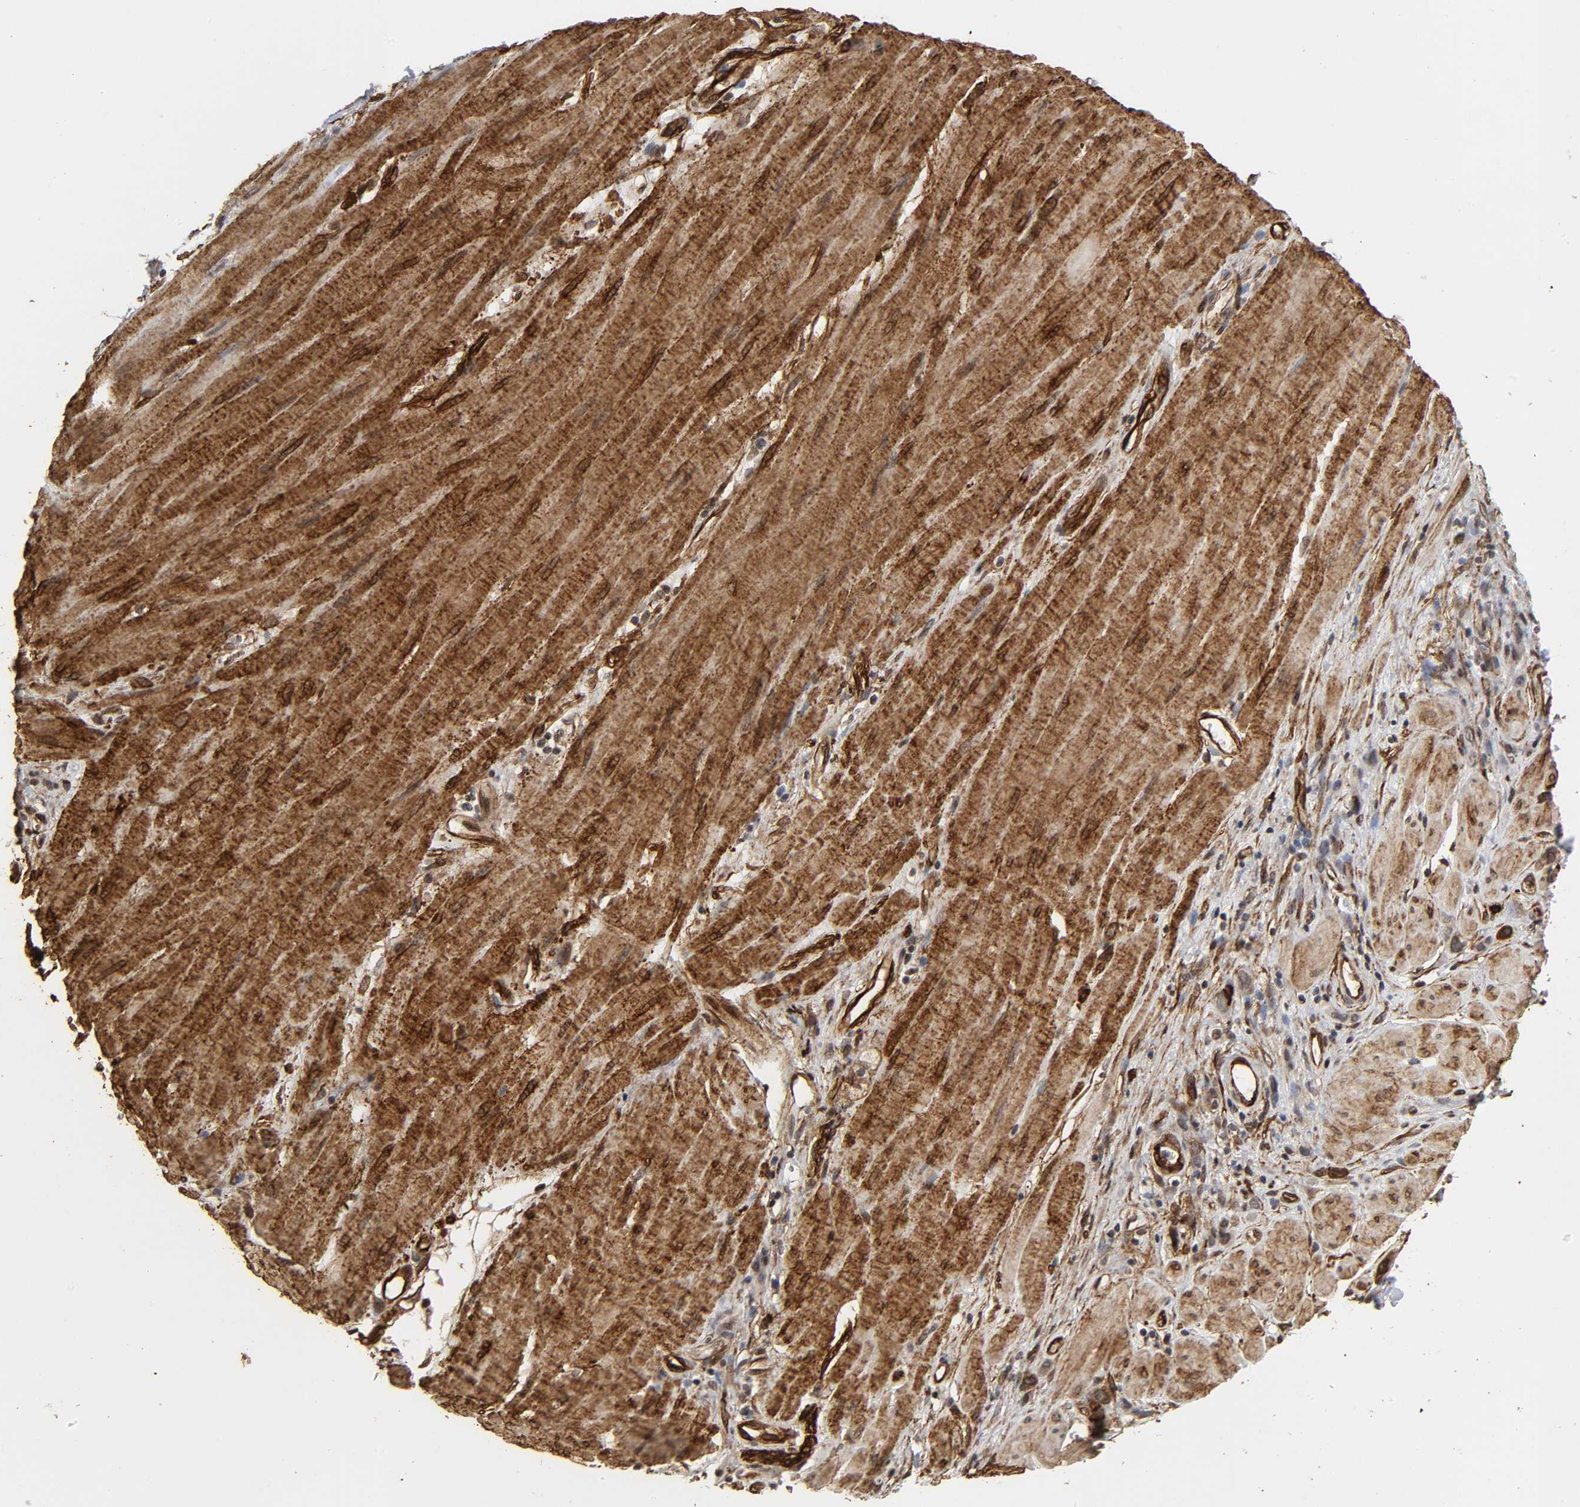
{"staining": {"intensity": "weak", "quantity": ">75%", "location": "cytoplasmic/membranous,nuclear"}, "tissue": "stomach cancer", "cell_type": "Tumor cells", "image_type": "cancer", "snomed": [{"axis": "morphology", "description": "Adenocarcinoma, NOS"}, {"axis": "topography", "description": "Stomach"}], "caption": "There is low levels of weak cytoplasmic/membranous and nuclear staining in tumor cells of stomach cancer, as demonstrated by immunohistochemical staining (brown color).", "gene": "AHNAK2", "patient": {"sex": "male", "age": 82}}